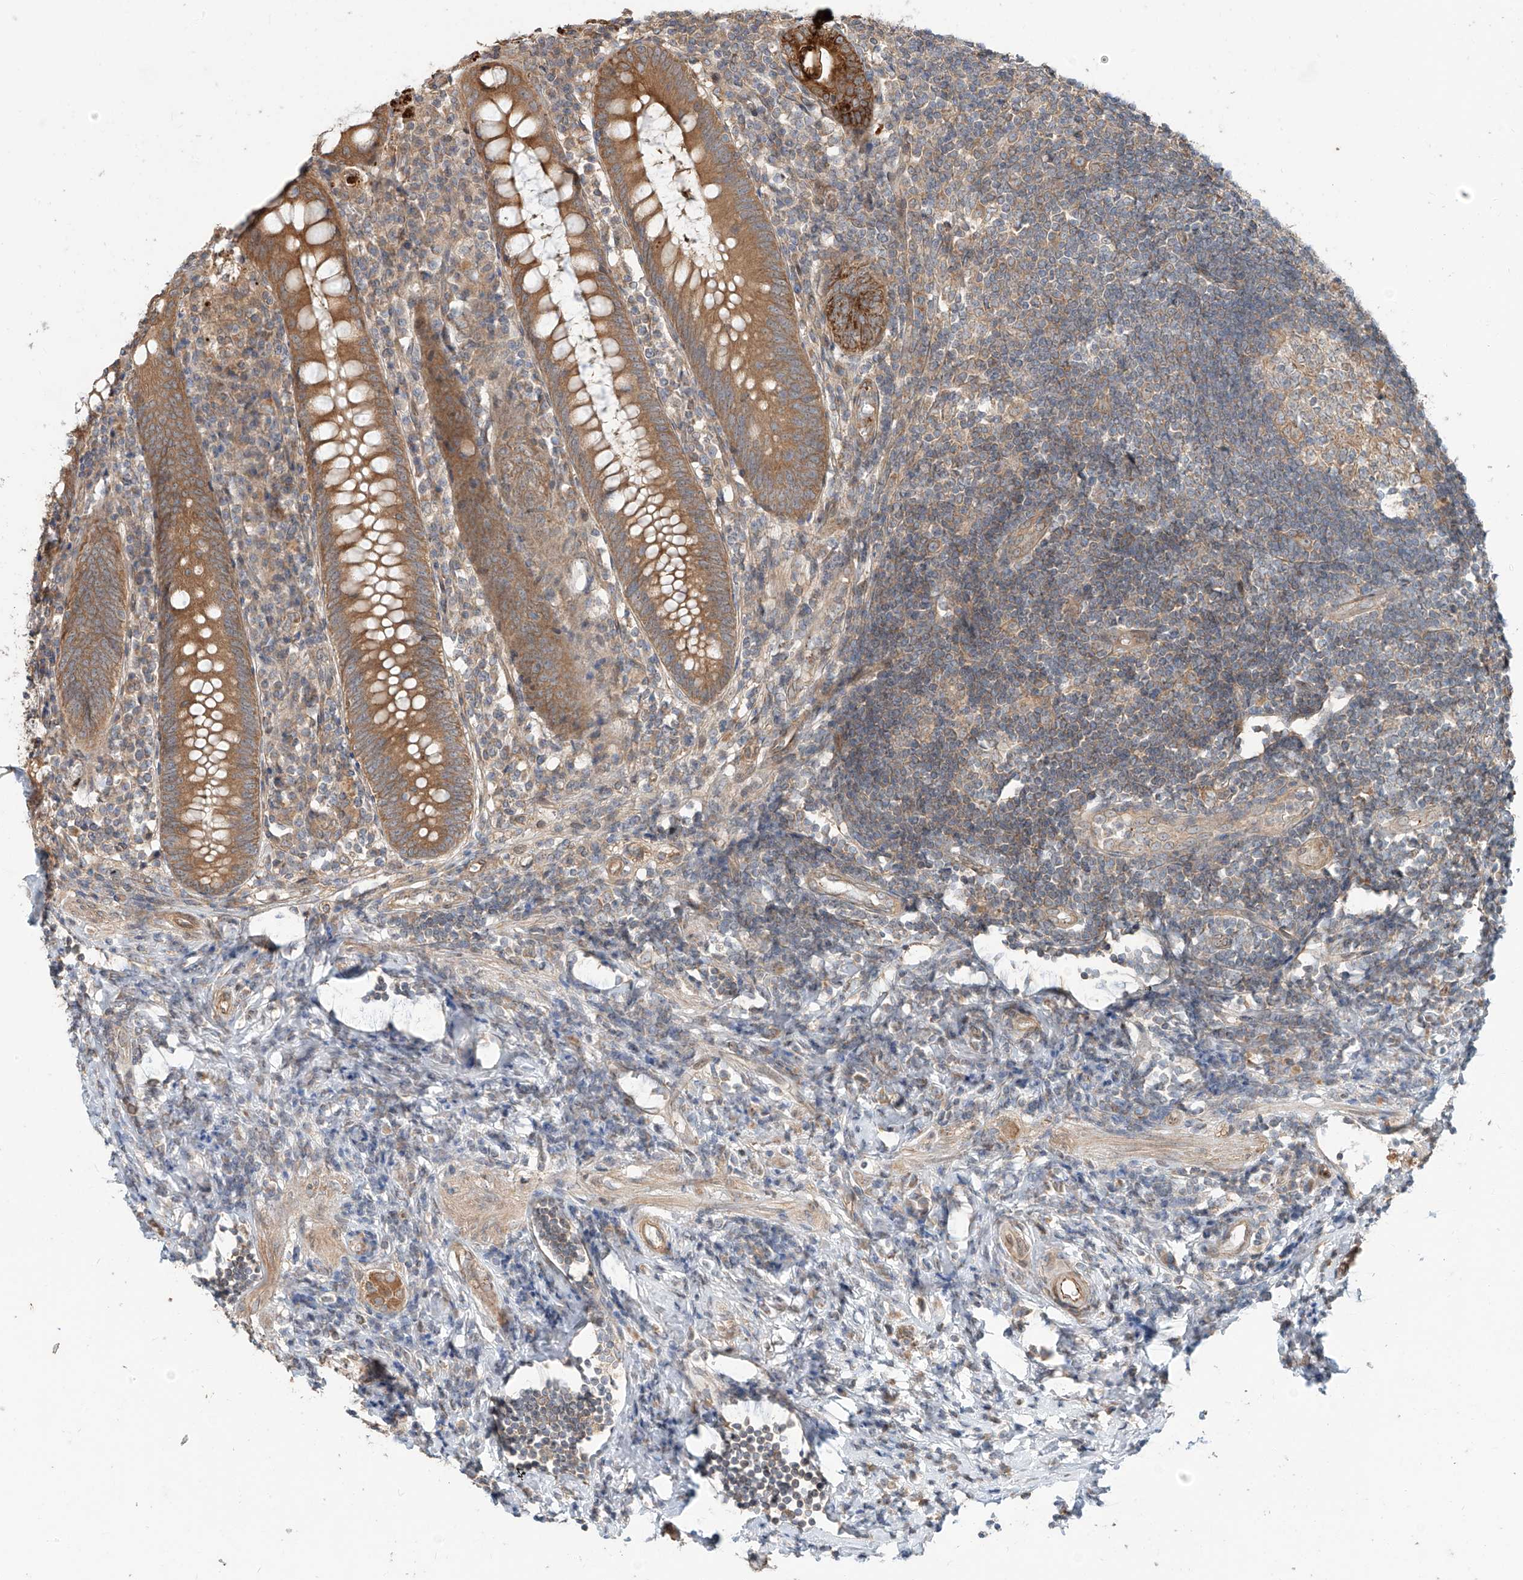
{"staining": {"intensity": "moderate", "quantity": ">75%", "location": "cytoplasmic/membranous"}, "tissue": "appendix", "cell_type": "Glandular cells", "image_type": "normal", "snomed": [{"axis": "morphology", "description": "Normal tissue, NOS"}, {"axis": "topography", "description": "Appendix"}], "caption": "IHC micrograph of benign appendix stained for a protein (brown), which exhibits medium levels of moderate cytoplasmic/membranous staining in approximately >75% of glandular cells.", "gene": "CEP162", "patient": {"sex": "female", "age": 54}}